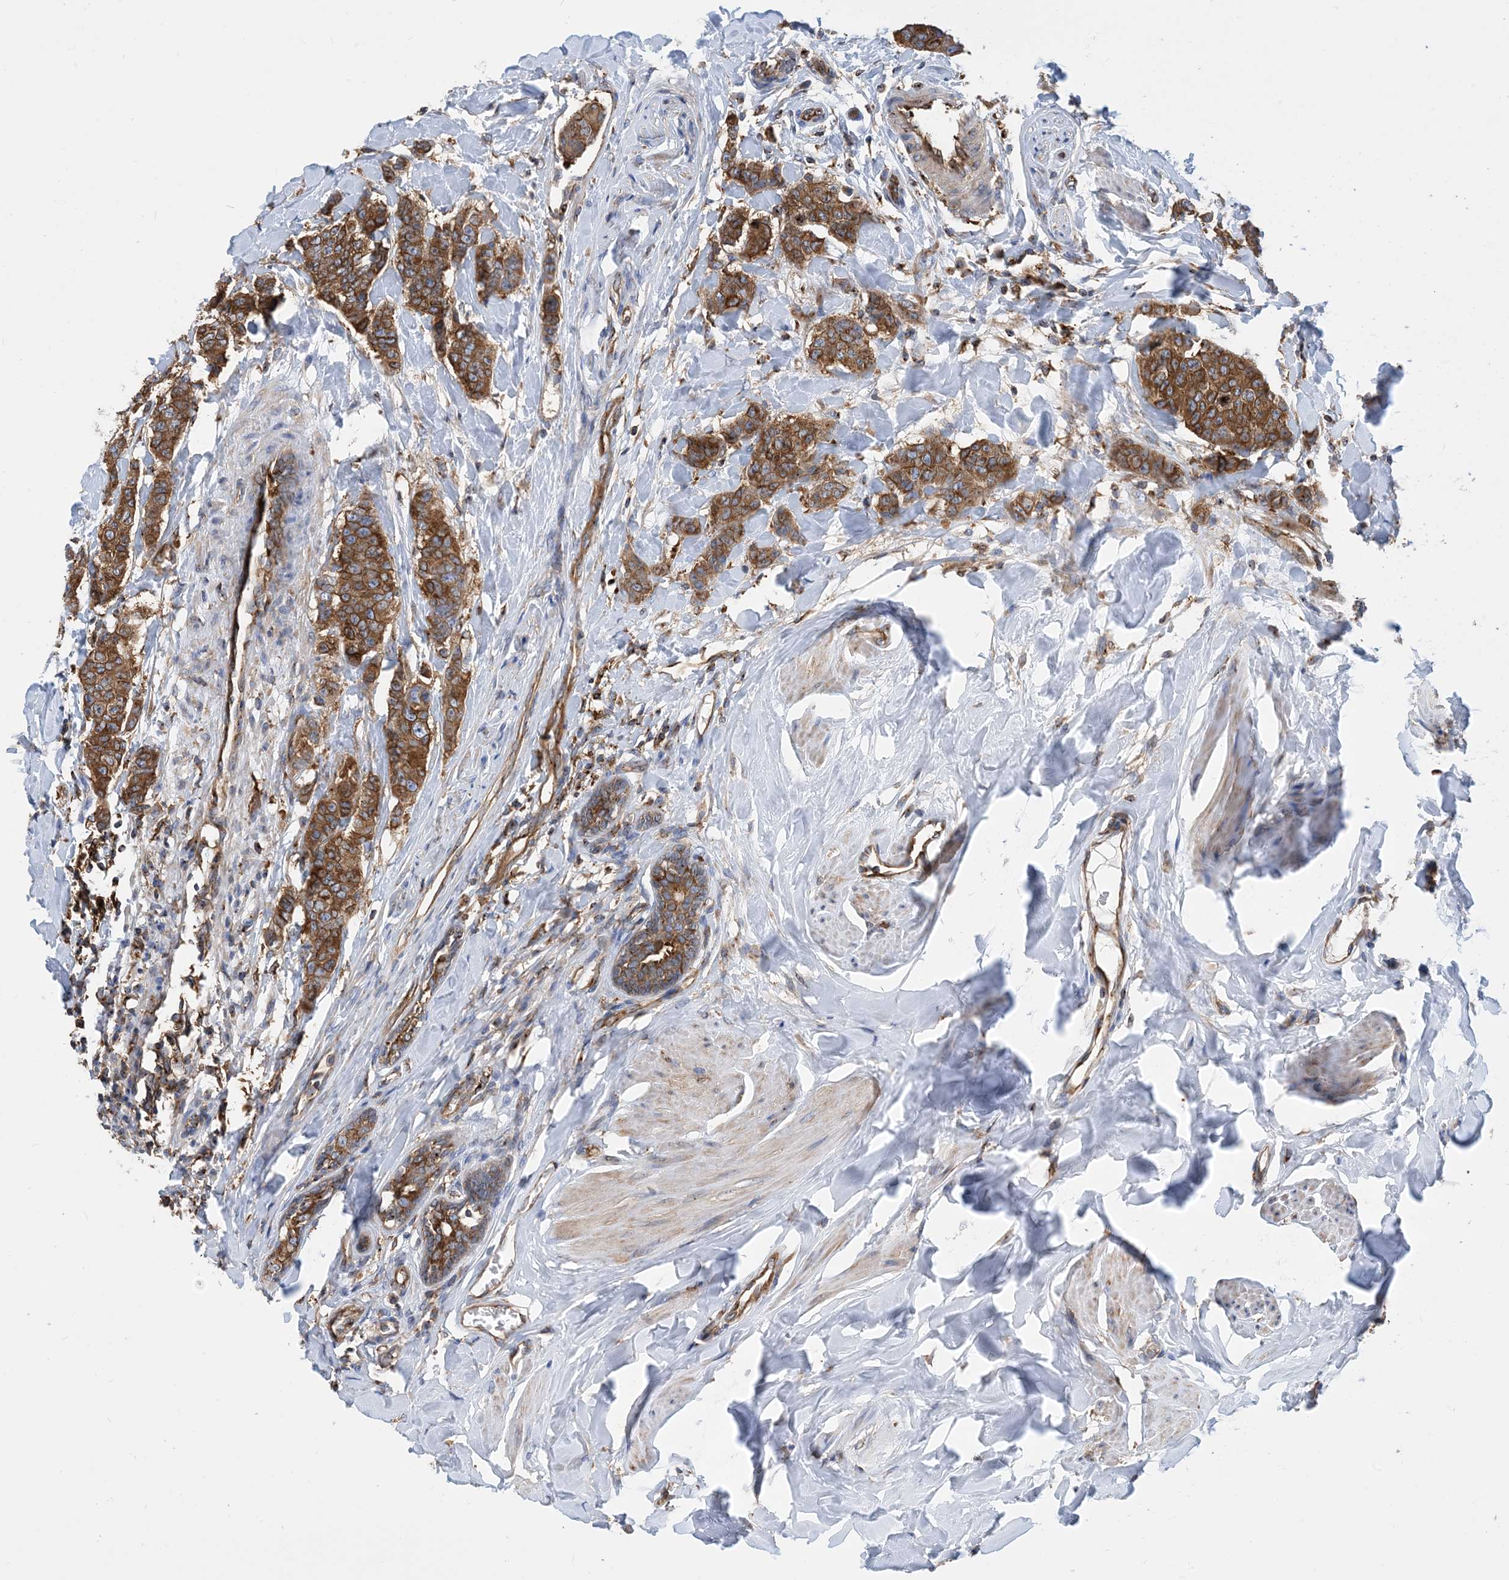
{"staining": {"intensity": "moderate", "quantity": ">75%", "location": "cytoplasmic/membranous"}, "tissue": "breast cancer", "cell_type": "Tumor cells", "image_type": "cancer", "snomed": [{"axis": "morphology", "description": "Duct carcinoma"}, {"axis": "topography", "description": "Breast"}], "caption": "Immunohistochemical staining of intraductal carcinoma (breast) reveals moderate cytoplasmic/membranous protein staining in about >75% of tumor cells.", "gene": "DYNC1LI1", "patient": {"sex": "female", "age": 40}}